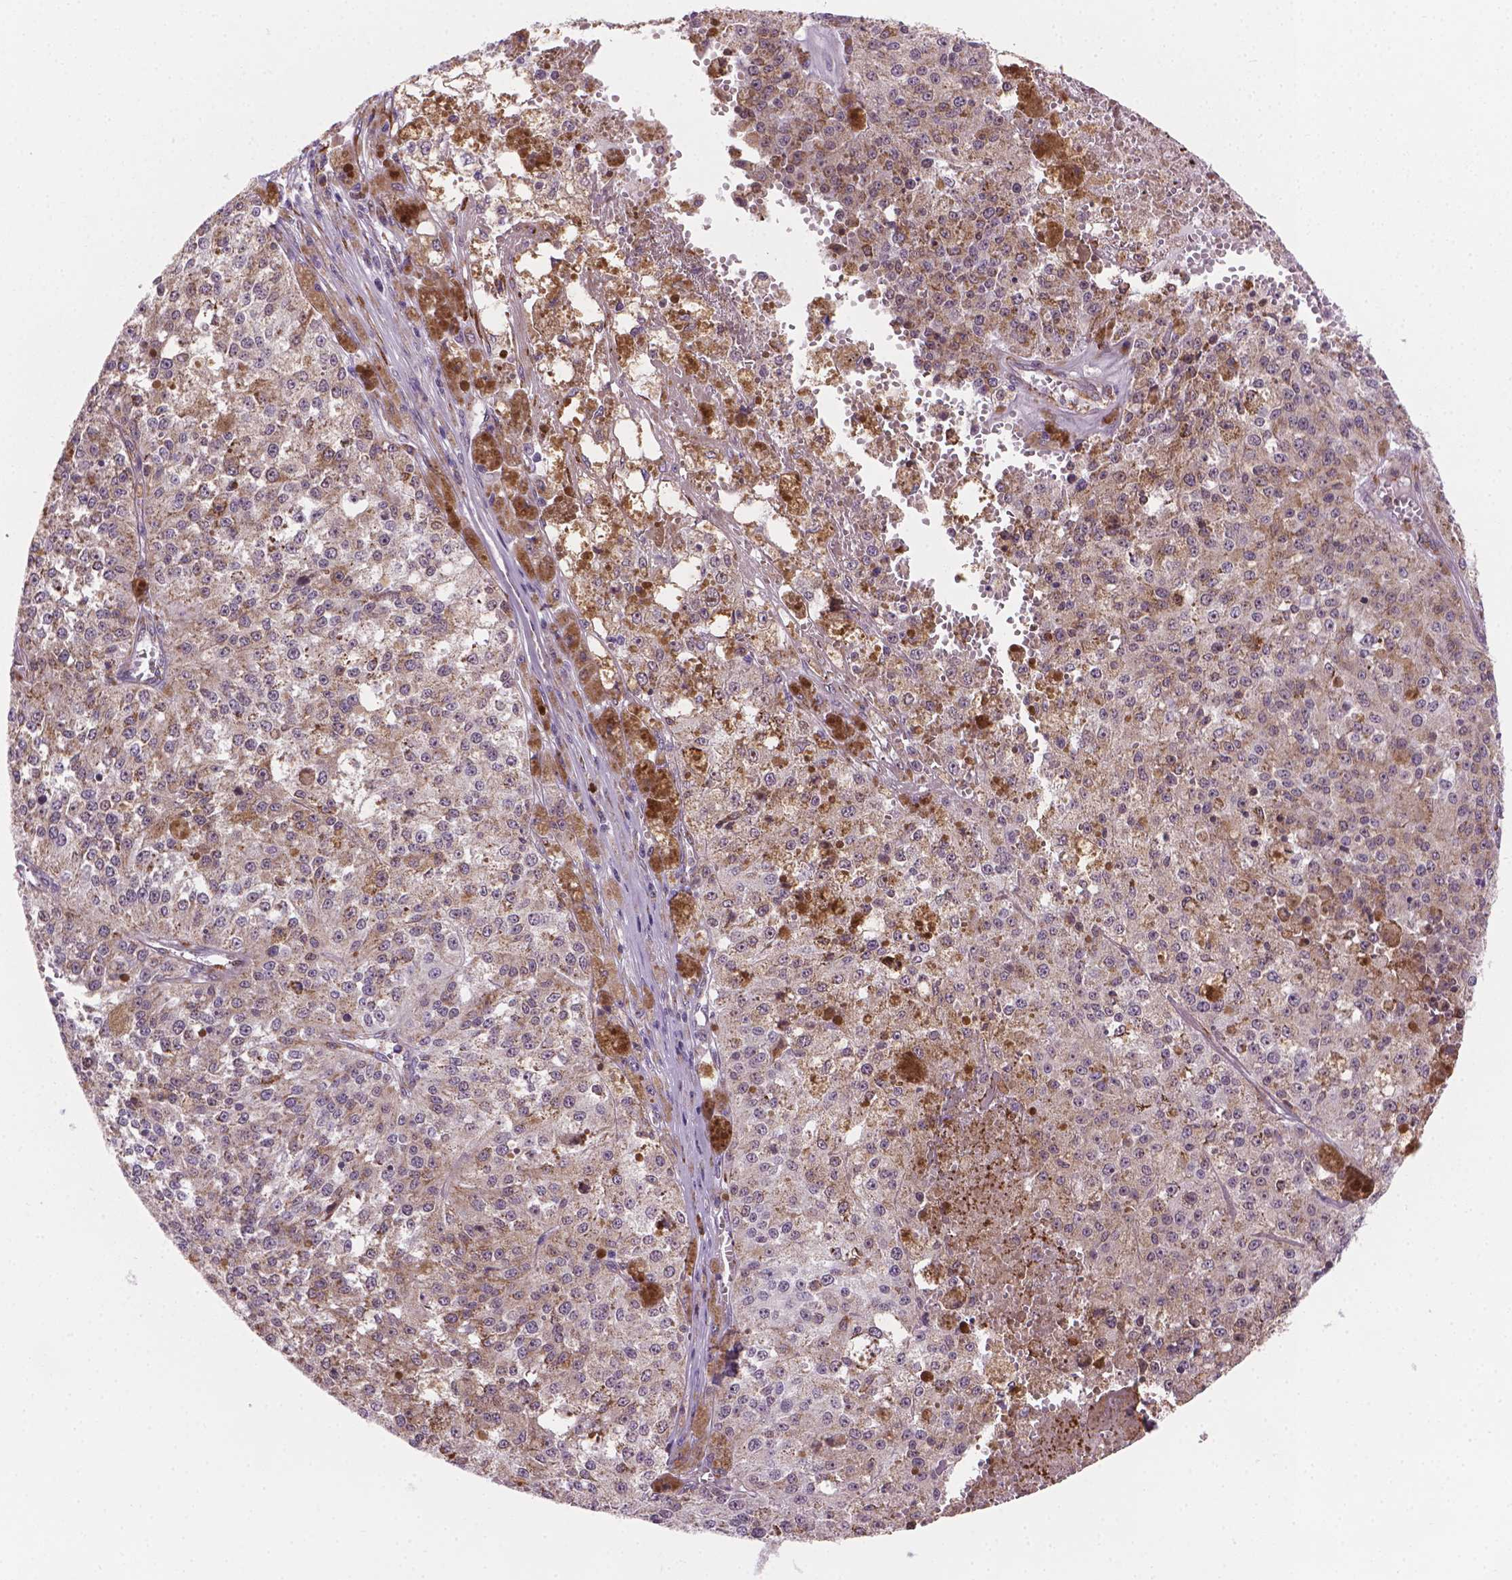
{"staining": {"intensity": "weak", "quantity": "25%-75%", "location": "cytoplasmic/membranous"}, "tissue": "melanoma", "cell_type": "Tumor cells", "image_type": "cancer", "snomed": [{"axis": "morphology", "description": "Malignant melanoma, Metastatic site"}, {"axis": "topography", "description": "Lymph node"}], "caption": "Protein expression analysis of human malignant melanoma (metastatic site) reveals weak cytoplasmic/membranous positivity in about 25%-75% of tumor cells.", "gene": "FNIP1", "patient": {"sex": "female", "age": 64}}